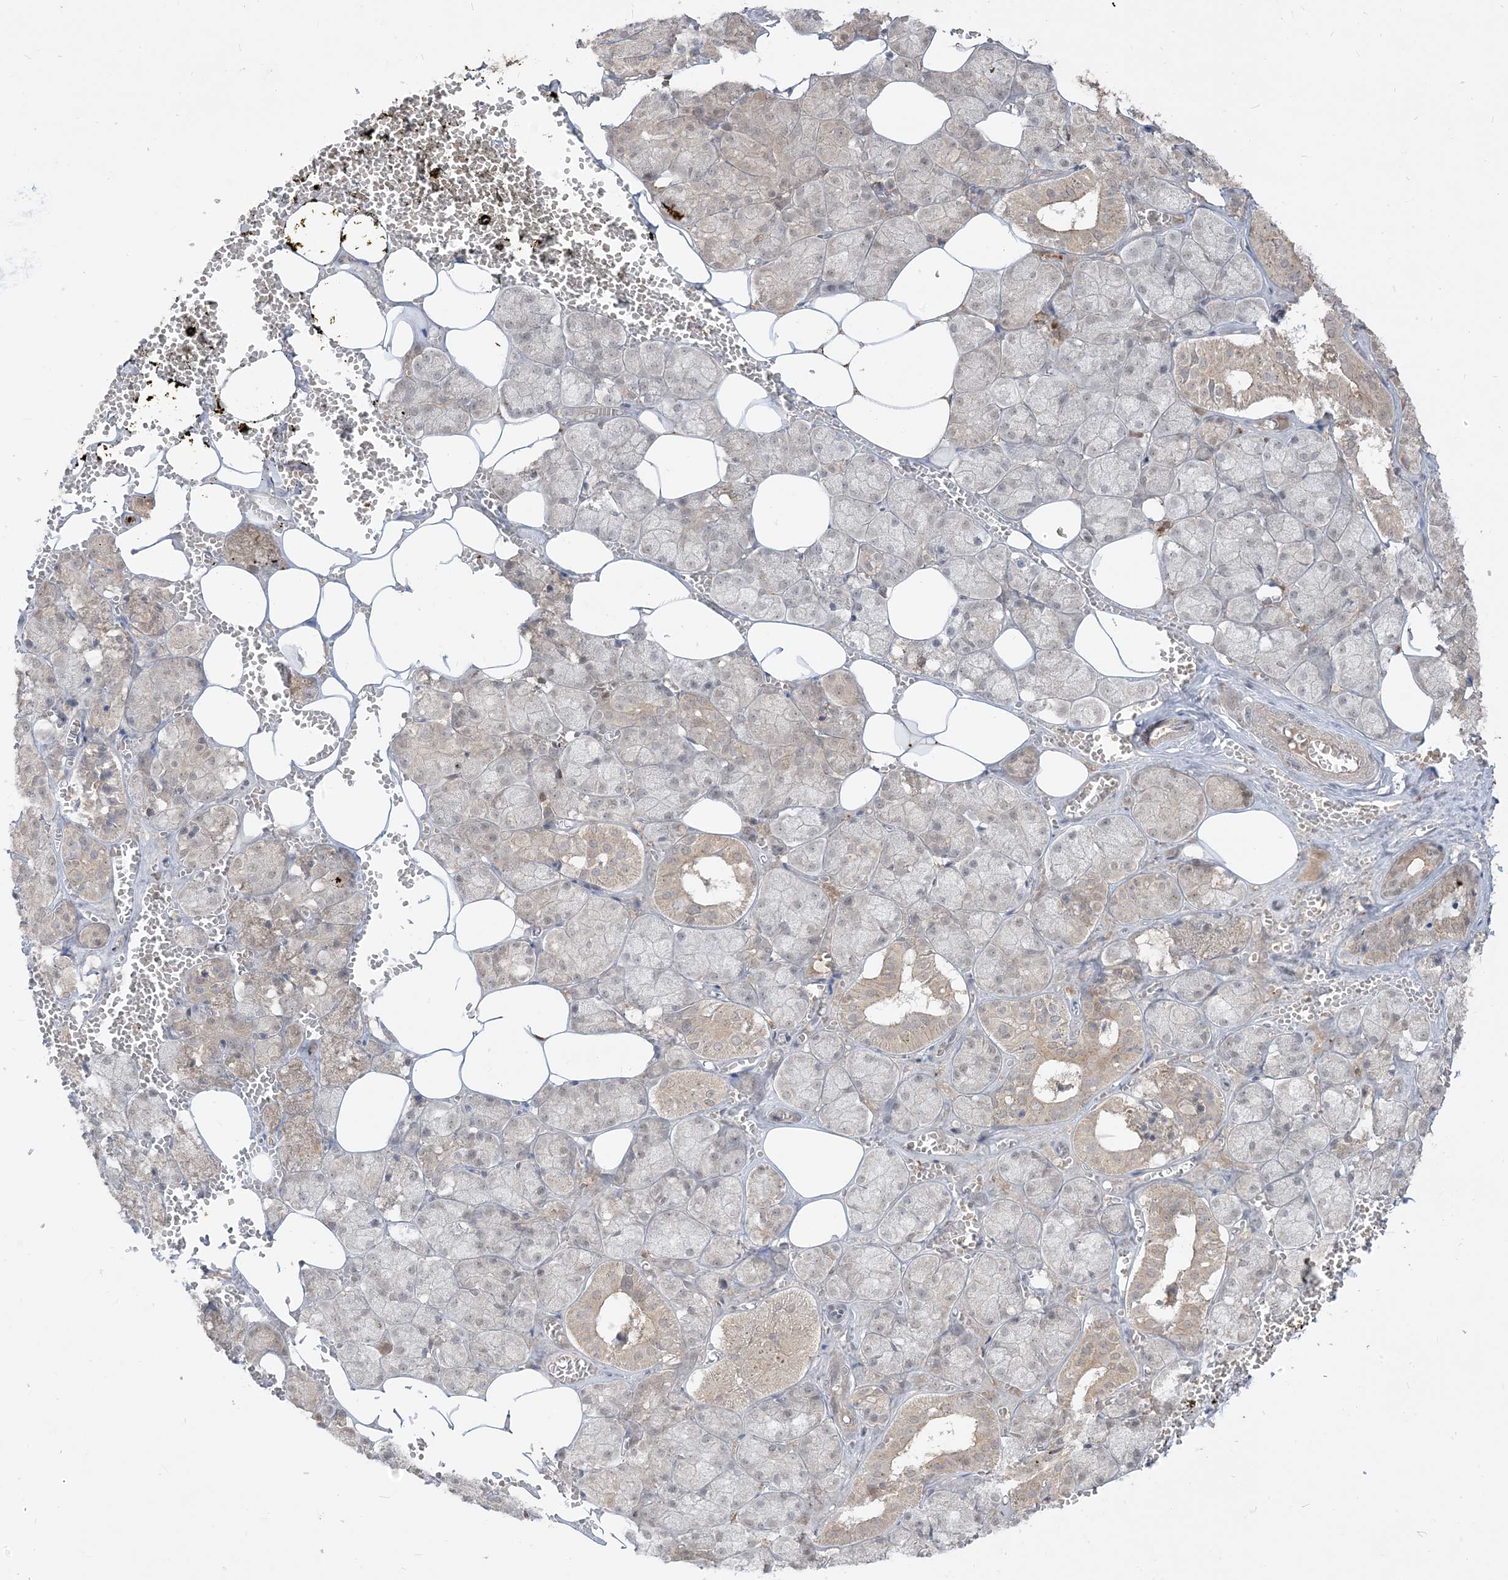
{"staining": {"intensity": "weak", "quantity": "25%-75%", "location": "cytoplasmic/membranous"}, "tissue": "salivary gland", "cell_type": "Glandular cells", "image_type": "normal", "snomed": [{"axis": "morphology", "description": "Normal tissue, NOS"}, {"axis": "topography", "description": "Salivary gland"}], "caption": "High-power microscopy captured an IHC photomicrograph of benign salivary gland, revealing weak cytoplasmic/membranous staining in approximately 25%-75% of glandular cells.", "gene": "TBCC", "patient": {"sex": "male", "age": 62}}